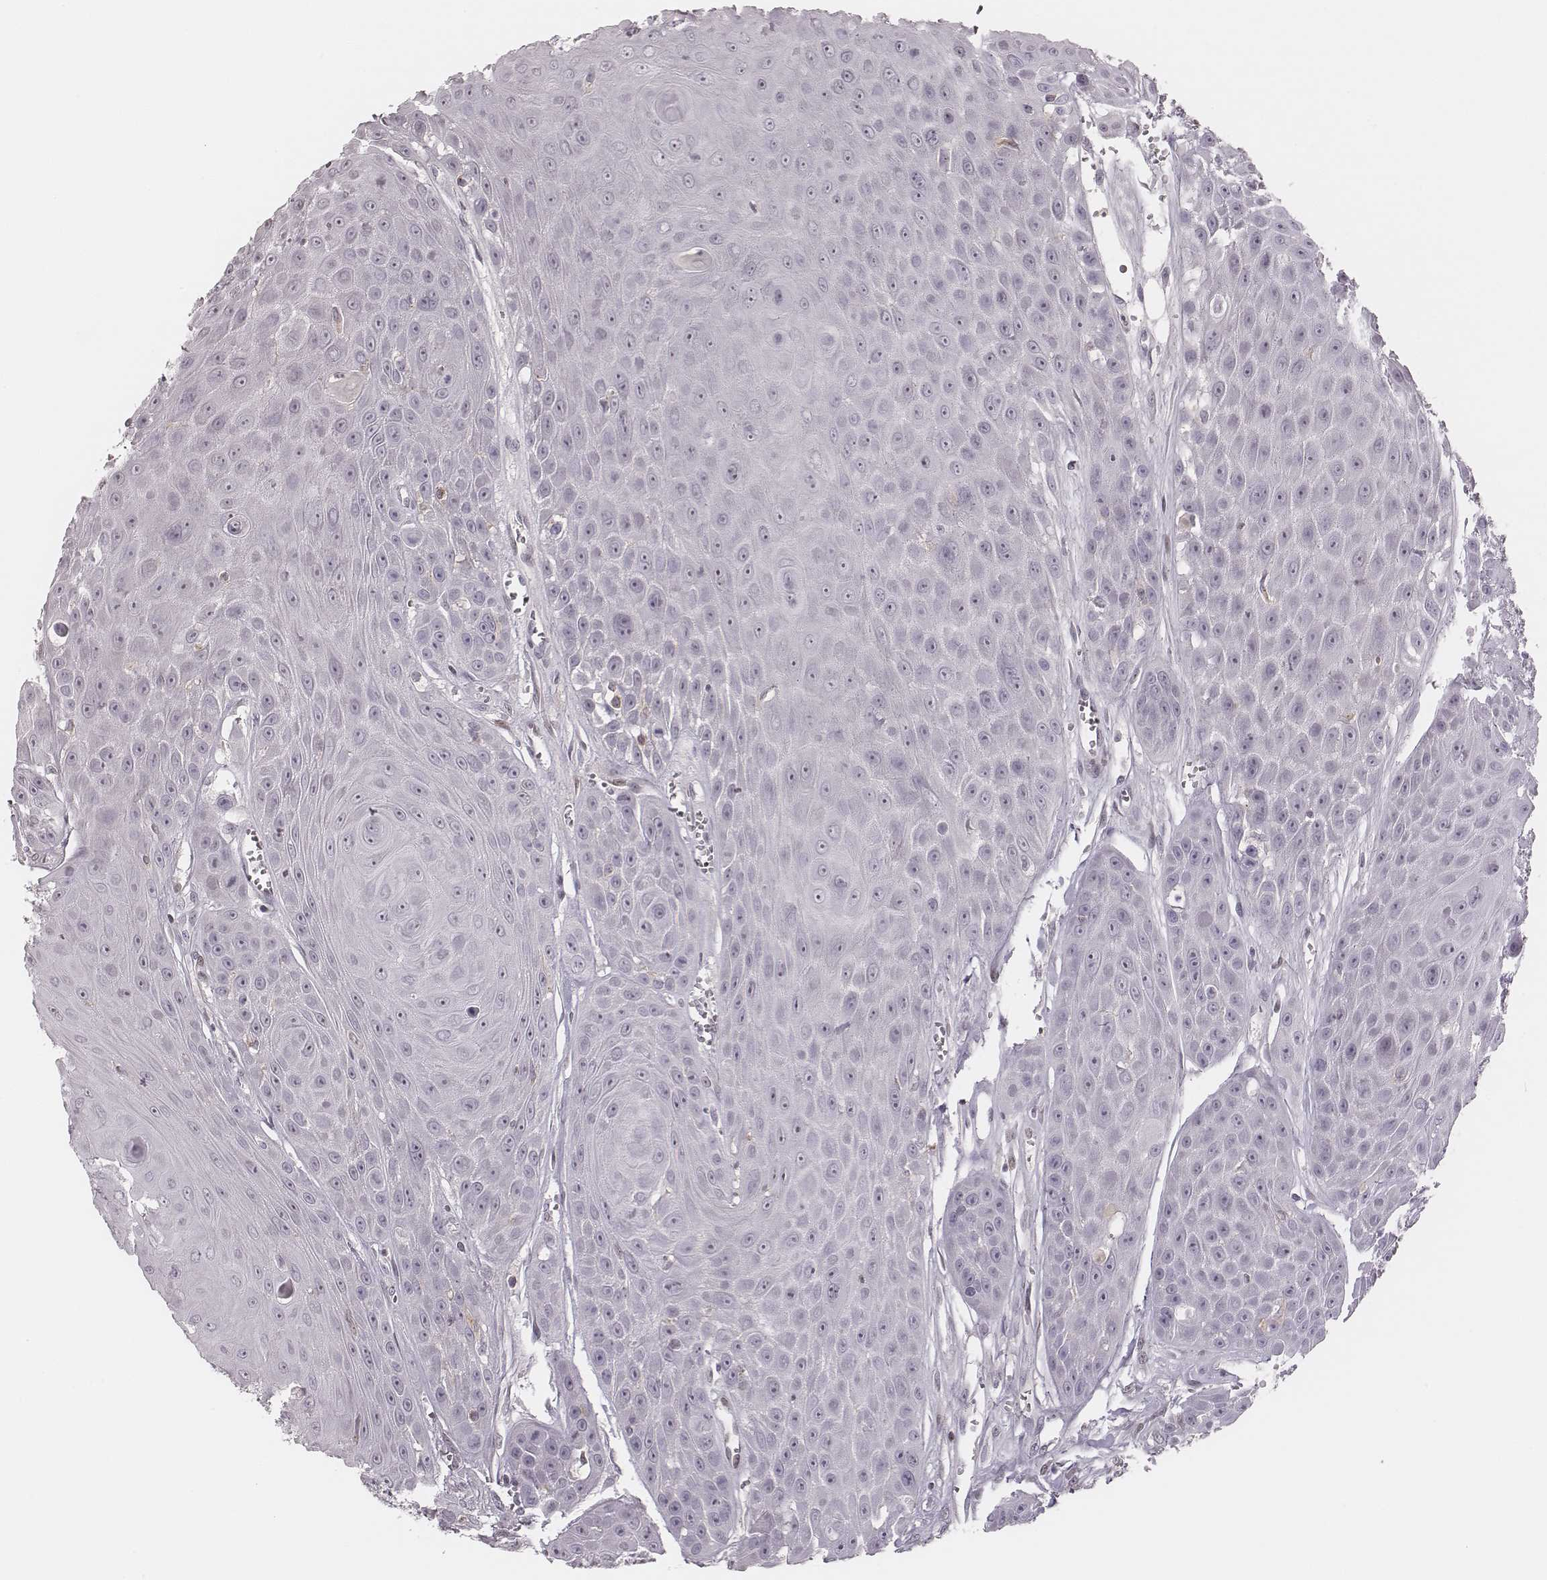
{"staining": {"intensity": "negative", "quantity": "none", "location": "none"}, "tissue": "head and neck cancer", "cell_type": "Tumor cells", "image_type": "cancer", "snomed": [{"axis": "morphology", "description": "Squamous cell carcinoma, NOS"}, {"axis": "topography", "description": "Oral tissue"}, {"axis": "topography", "description": "Head-Neck"}], "caption": "There is no significant expression in tumor cells of head and neck squamous cell carcinoma. The staining is performed using DAB brown chromogen with nuclei counter-stained in using hematoxylin.", "gene": "MSX1", "patient": {"sex": "male", "age": 81}}